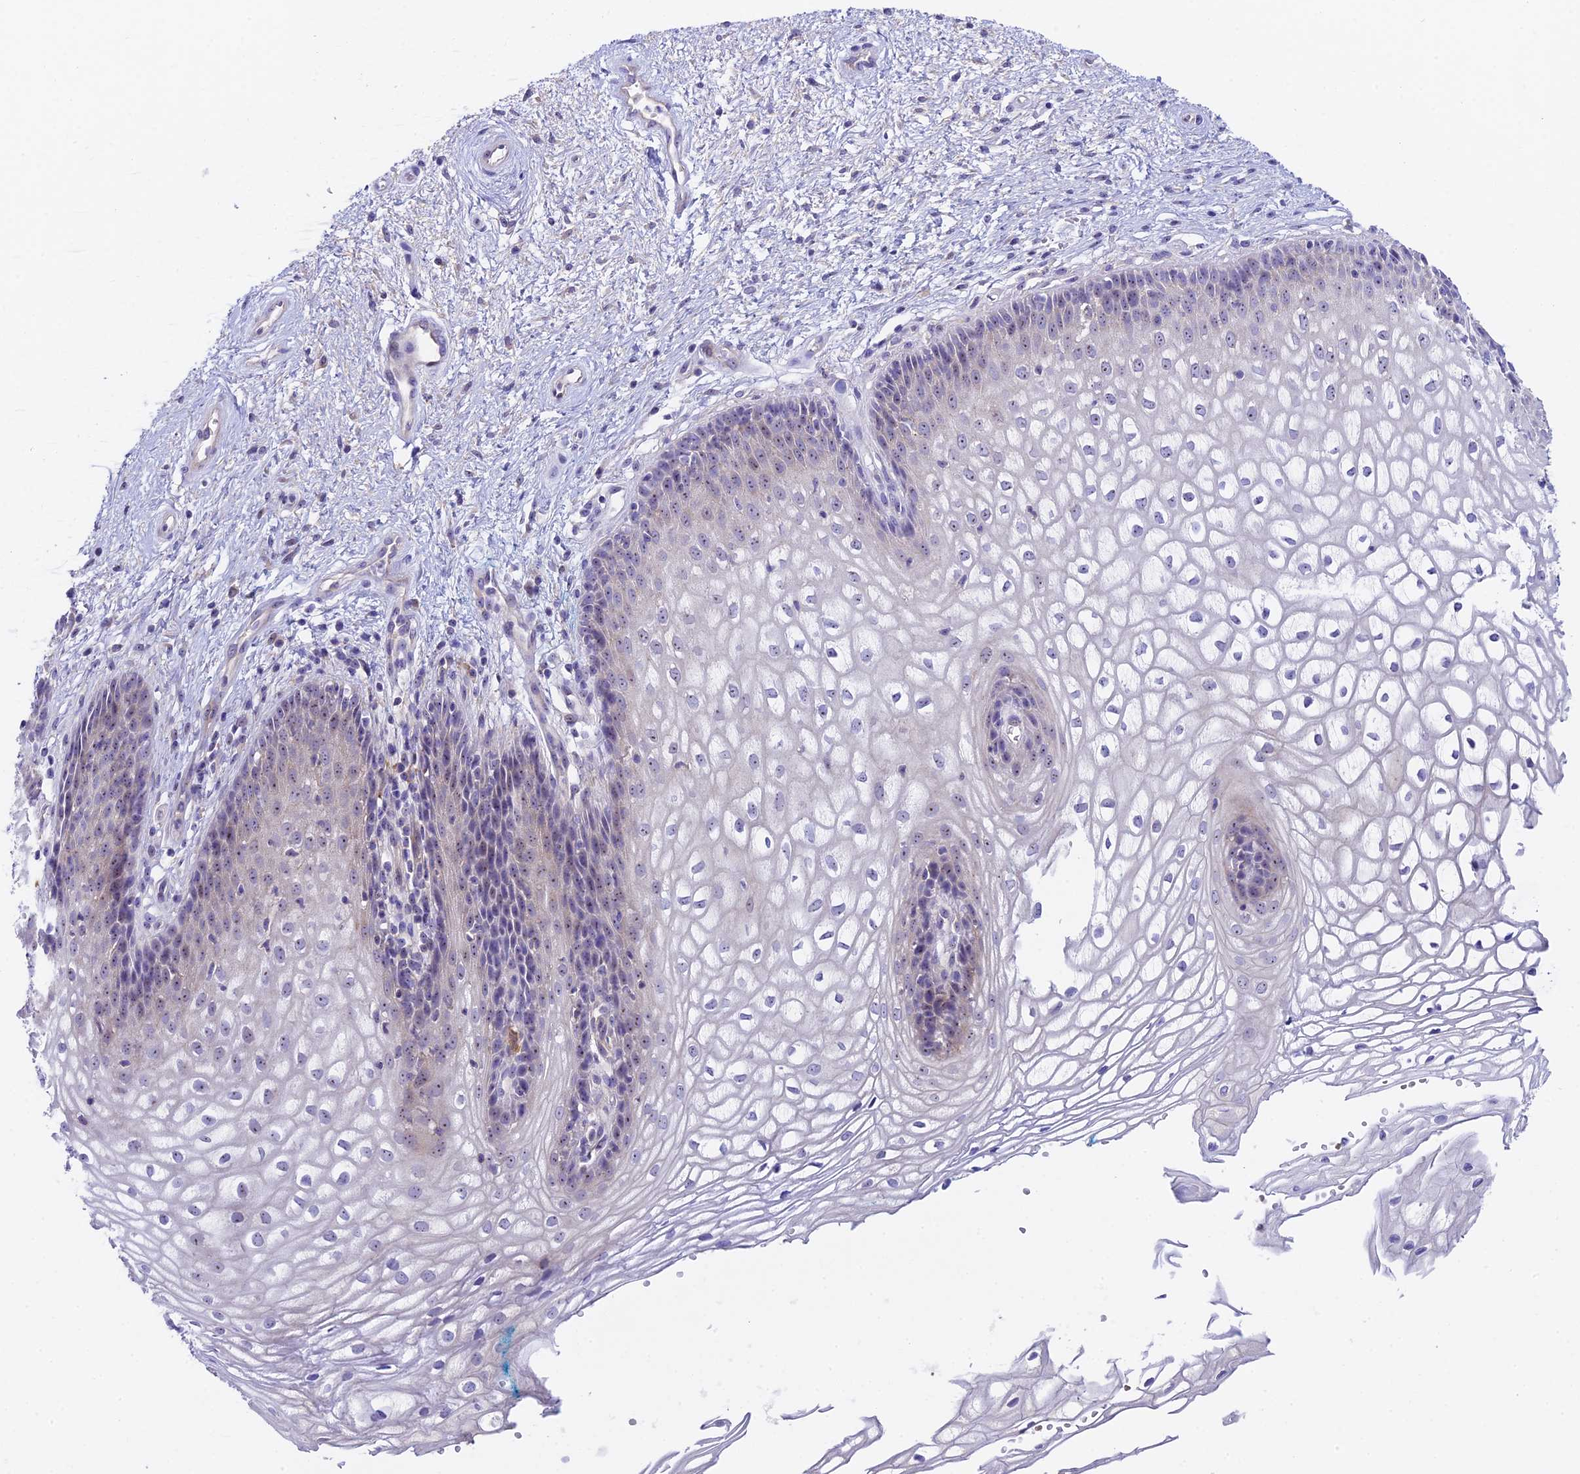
{"staining": {"intensity": "negative", "quantity": "none", "location": "none"}, "tissue": "vagina", "cell_type": "Squamous epithelial cells", "image_type": "normal", "snomed": [{"axis": "morphology", "description": "Normal tissue, NOS"}, {"axis": "topography", "description": "Vagina"}], "caption": "IHC of unremarkable vagina reveals no positivity in squamous epithelial cells.", "gene": "DUSP29", "patient": {"sex": "female", "age": 34}}